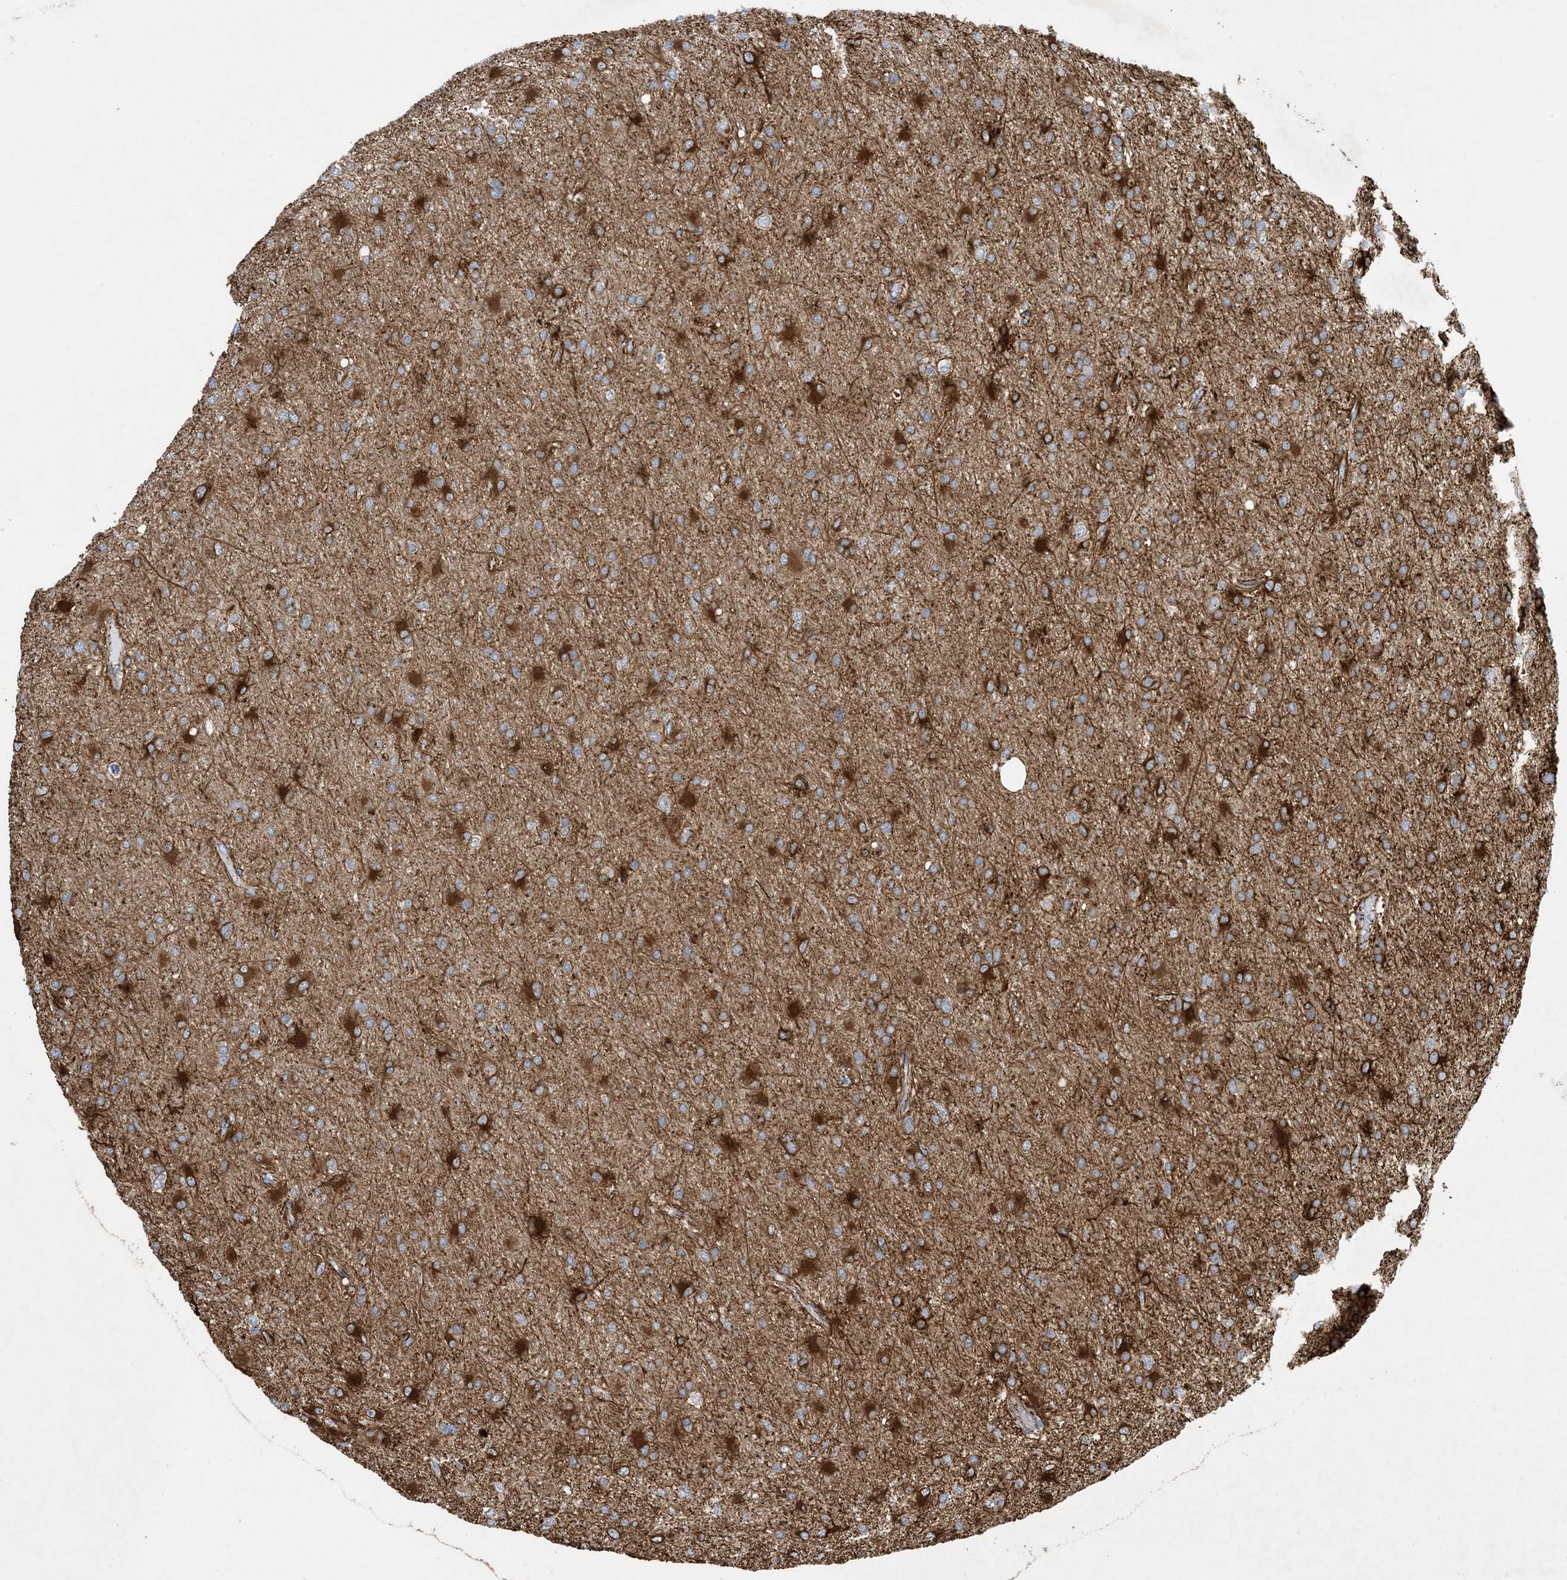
{"staining": {"intensity": "moderate", "quantity": "25%-75%", "location": "cytoplasmic/membranous"}, "tissue": "glioma", "cell_type": "Tumor cells", "image_type": "cancer", "snomed": [{"axis": "morphology", "description": "Glioma, malignant, High grade"}, {"axis": "topography", "description": "Cerebral cortex"}], "caption": "This histopathology image reveals glioma stained with IHC to label a protein in brown. The cytoplasmic/membranous of tumor cells show moderate positivity for the protein. Nuclei are counter-stained blue.", "gene": "OTOP1", "patient": {"sex": "female", "age": 36}}